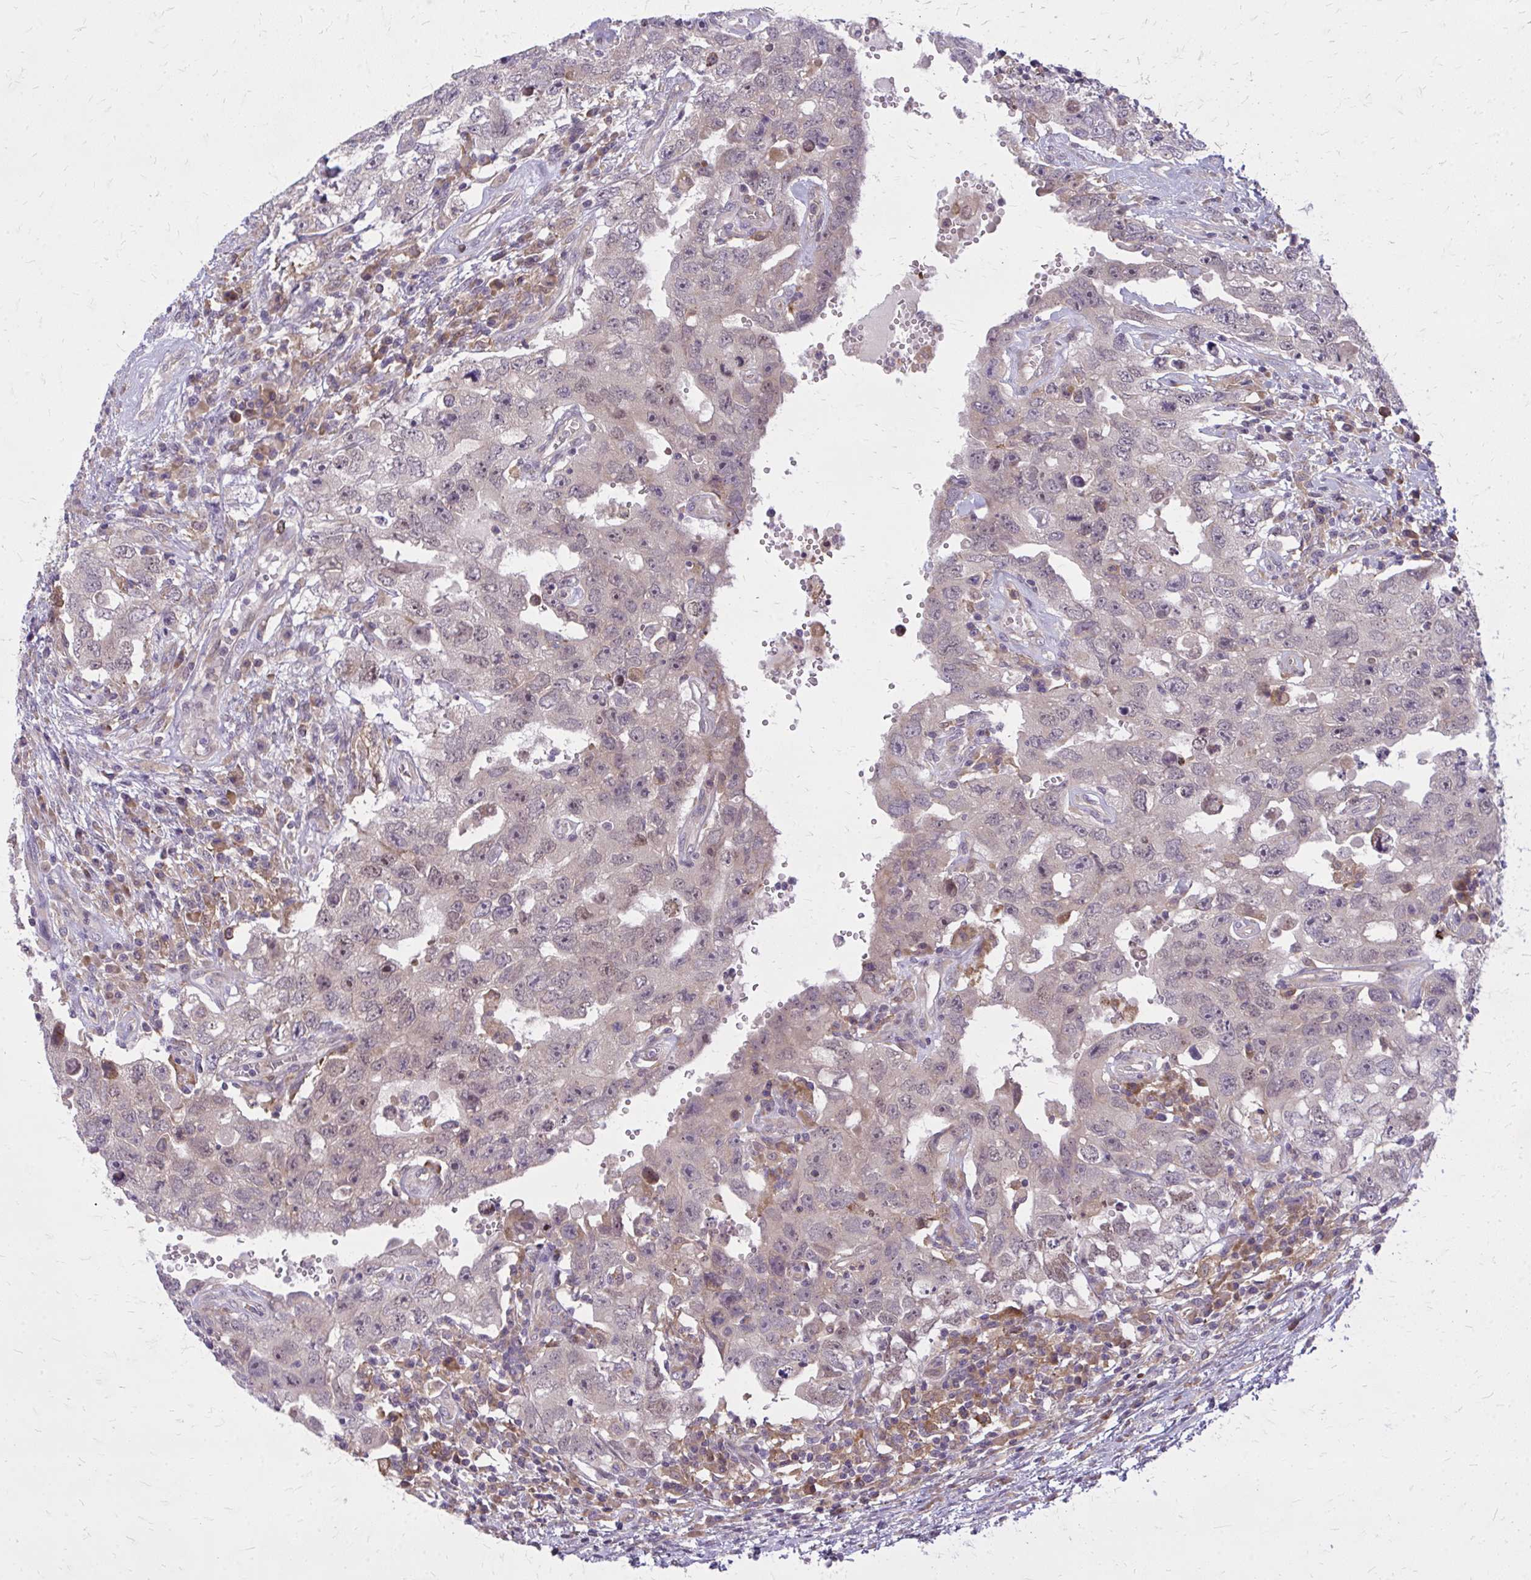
{"staining": {"intensity": "weak", "quantity": "<25%", "location": "cytoplasmic/membranous,nuclear"}, "tissue": "testis cancer", "cell_type": "Tumor cells", "image_type": "cancer", "snomed": [{"axis": "morphology", "description": "Carcinoma, Embryonal, NOS"}, {"axis": "topography", "description": "Testis"}], "caption": "Immunohistochemistry (IHC) of human embryonal carcinoma (testis) reveals no positivity in tumor cells. (IHC, brightfield microscopy, high magnification).", "gene": "OXNAD1", "patient": {"sex": "male", "age": 26}}